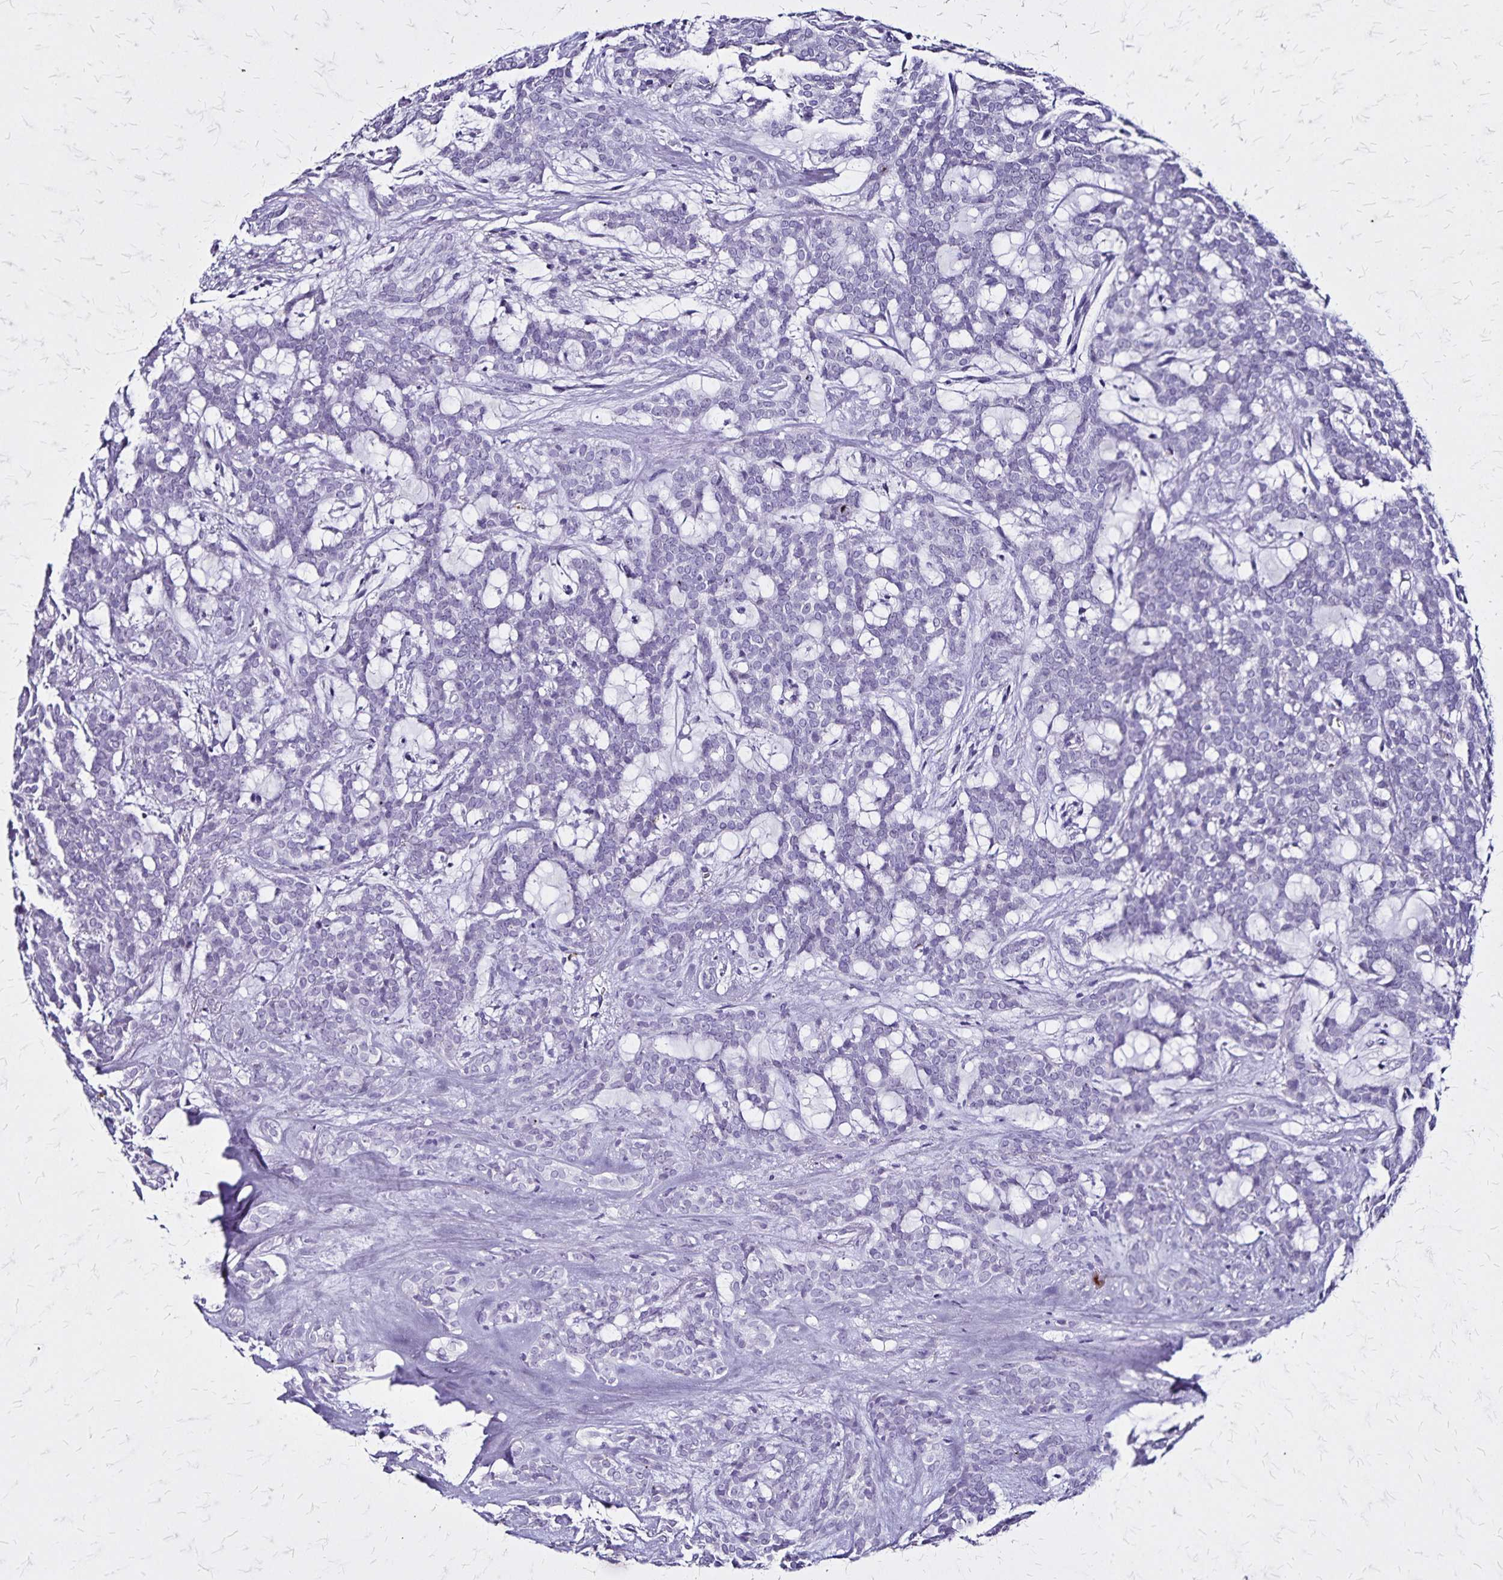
{"staining": {"intensity": "negative", "quantity": "none", "location": "none"}, "tissue": "head and neck cancer", "cell_type": "Tumor cells", "image_type": "cancer", "snomed": [{"axis": "morphology", "description": "Adenocarcinoma, NOS"}, {"axis": "topography", "description": "Head-Neck"}], "caption": "Tumor cells are negative for protein expression in human adenocarcinoma (head and neck).", "gene": "KRT2", "patient": {"sex": "female", "age": 57}}